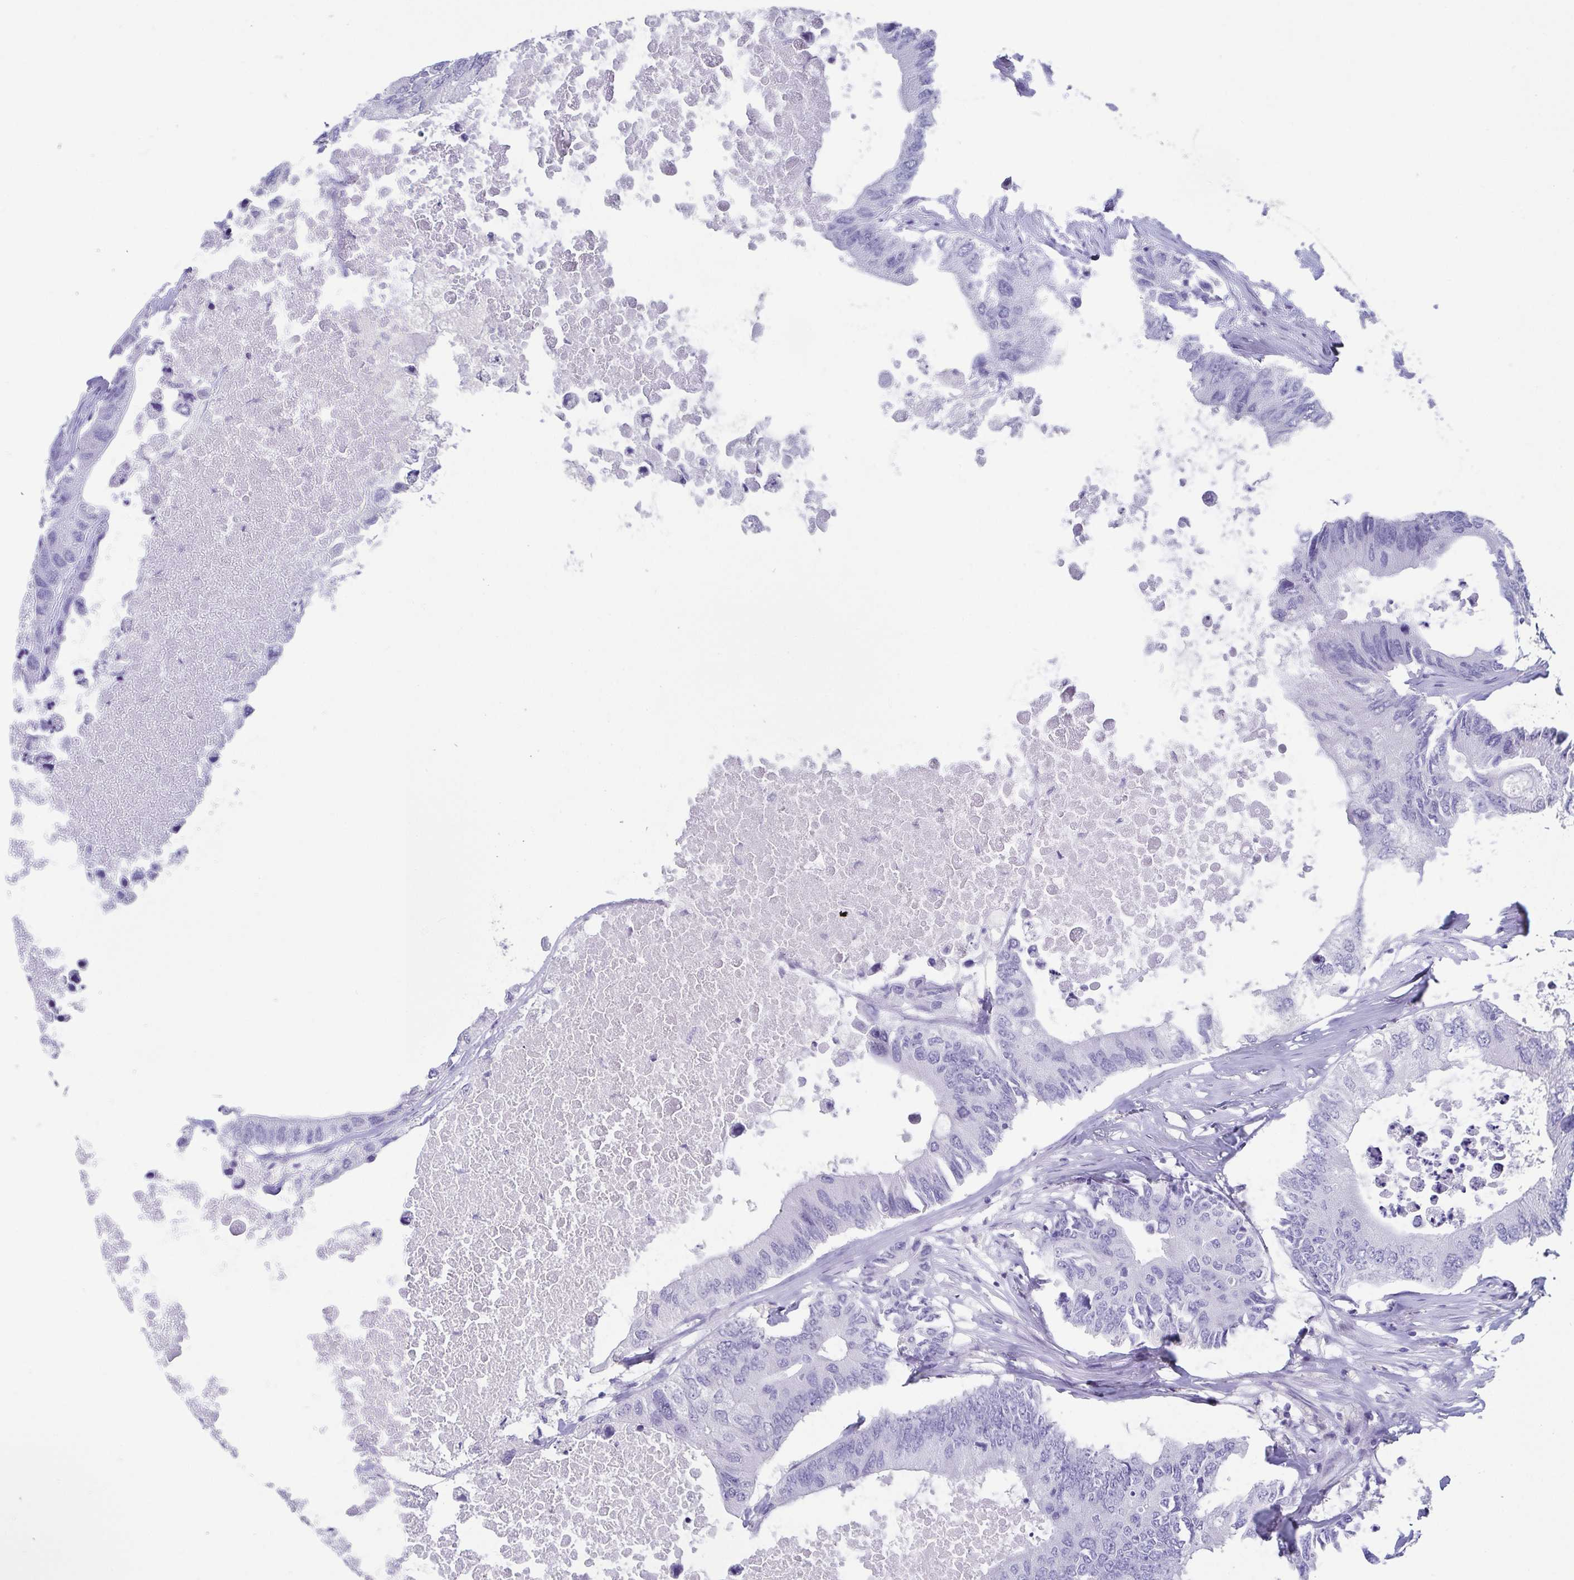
{"staining": {"intensity": "negative", "quantity": "none", "location": "none"}, "tissue": "colorectal cancer", "cell_type": "Tumor cells", "image_type": "cancer", "snomed": [{"axis": "morphology", "description": "Adenocarcinoma, NOS"}, {"axis": "topography", "description": "Colon"}], "caption": "This histopathology image is of colorectal adenocarcinoma stained with IHC to label a protein in brown with the nuclei are counter-stained blue. There is no expression in tumor cells. (IHC, brightfield microscopy, high magnification).", "gene": "SCGN", "patient": {"sex": "male", "age": 71}}